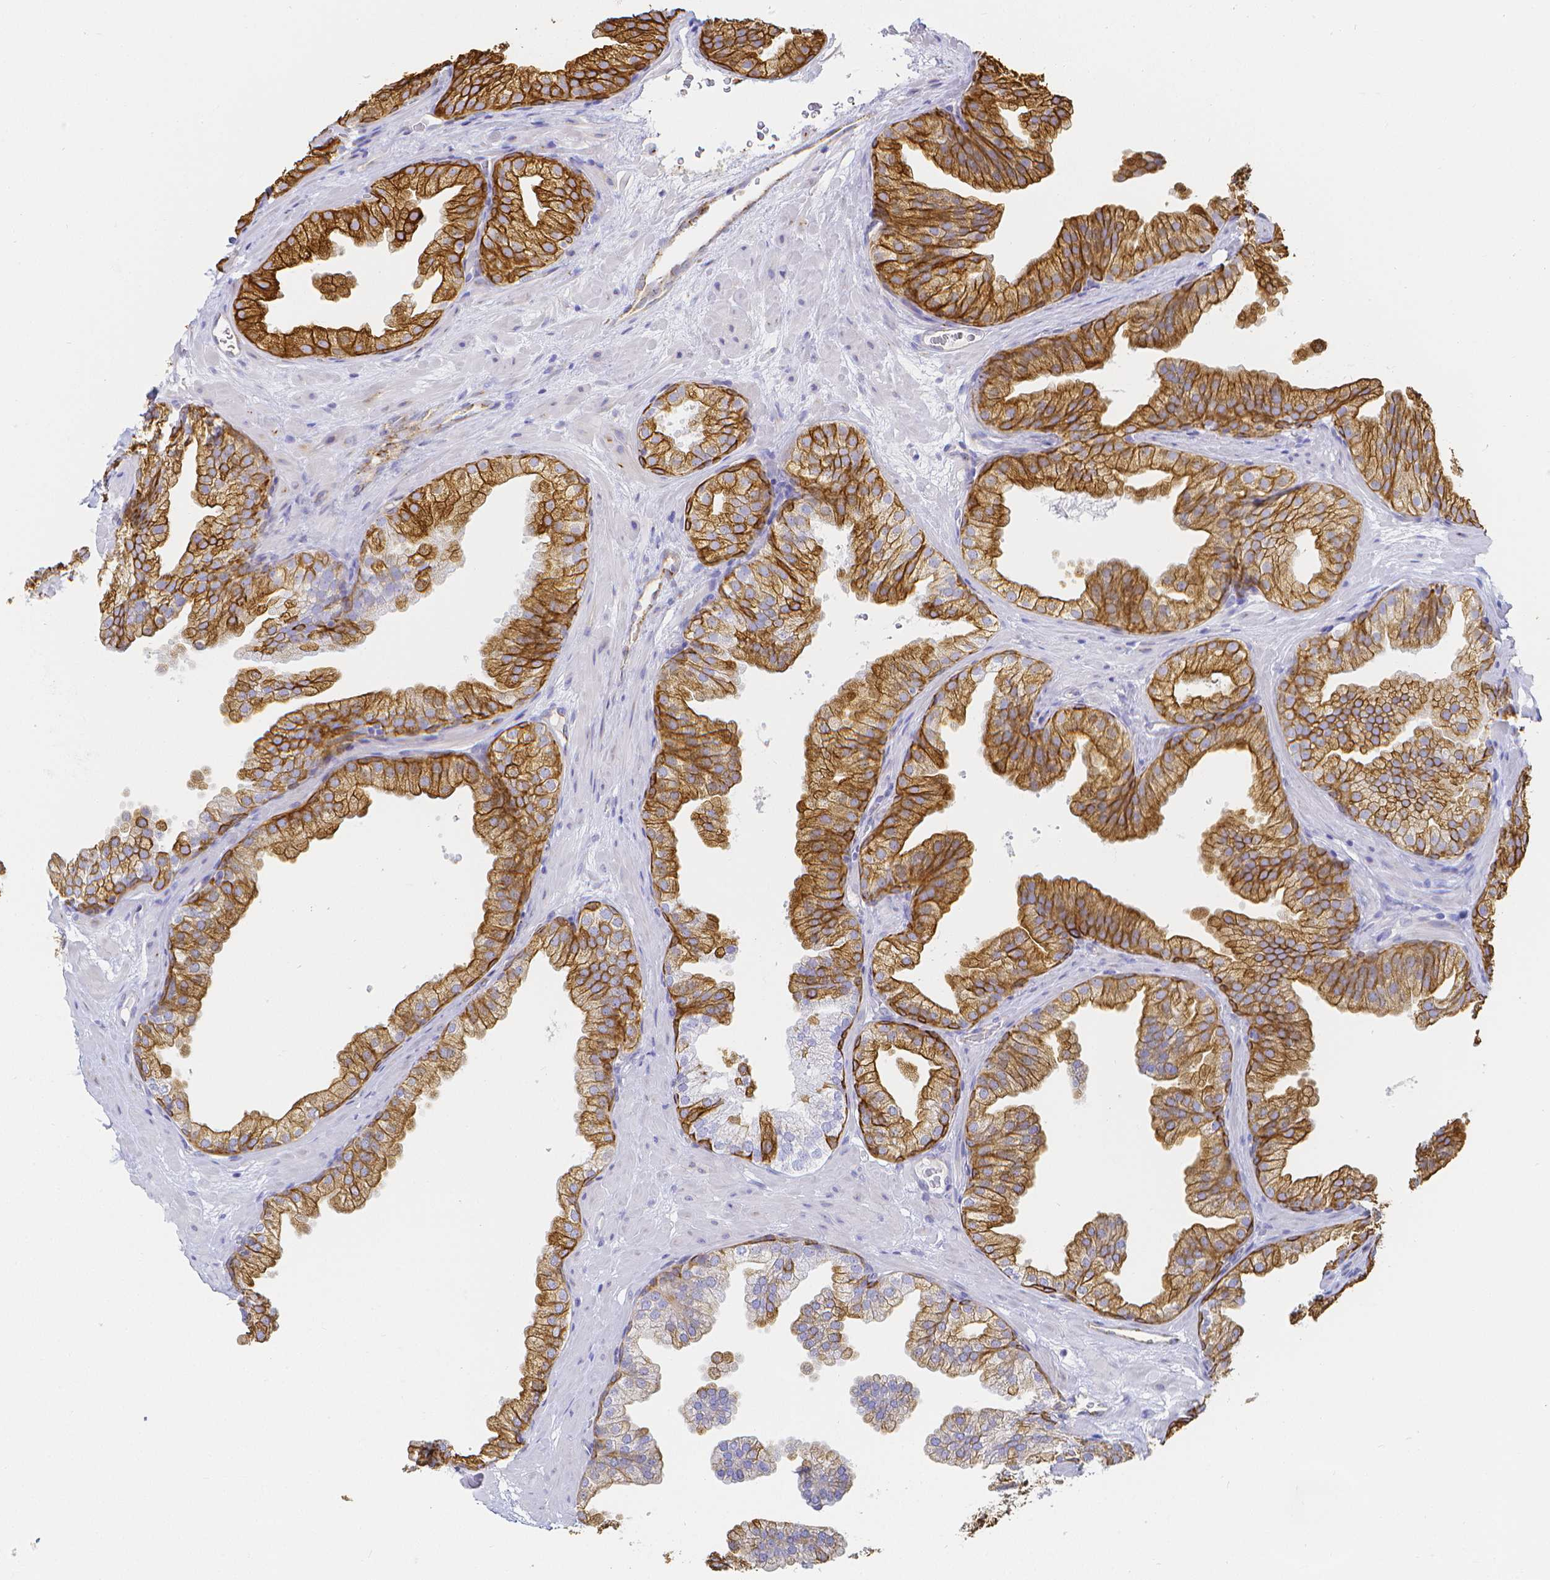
{"staining": {"intensity": "strong", "quantity": ">75%", "location": "cytoplasmic/membranous"}, "tissue": "prostate", "cell_type": "Glandular cells", "image_type": "normal", "snomed": [{"axis": "morphology", "description": "Normal tissue, NOS"}, {"axis": "topography", "description": "Prostate"}], "caption": "DAB (3,3'-diaminobenzidine) immunohistochemical staining of benign prostate shows strong cytoplasmic/membranous protein staining in approximately >75% of glandular cells.", "gene": "SMURF1", "patient": {"sex": "male", "age": 37}}